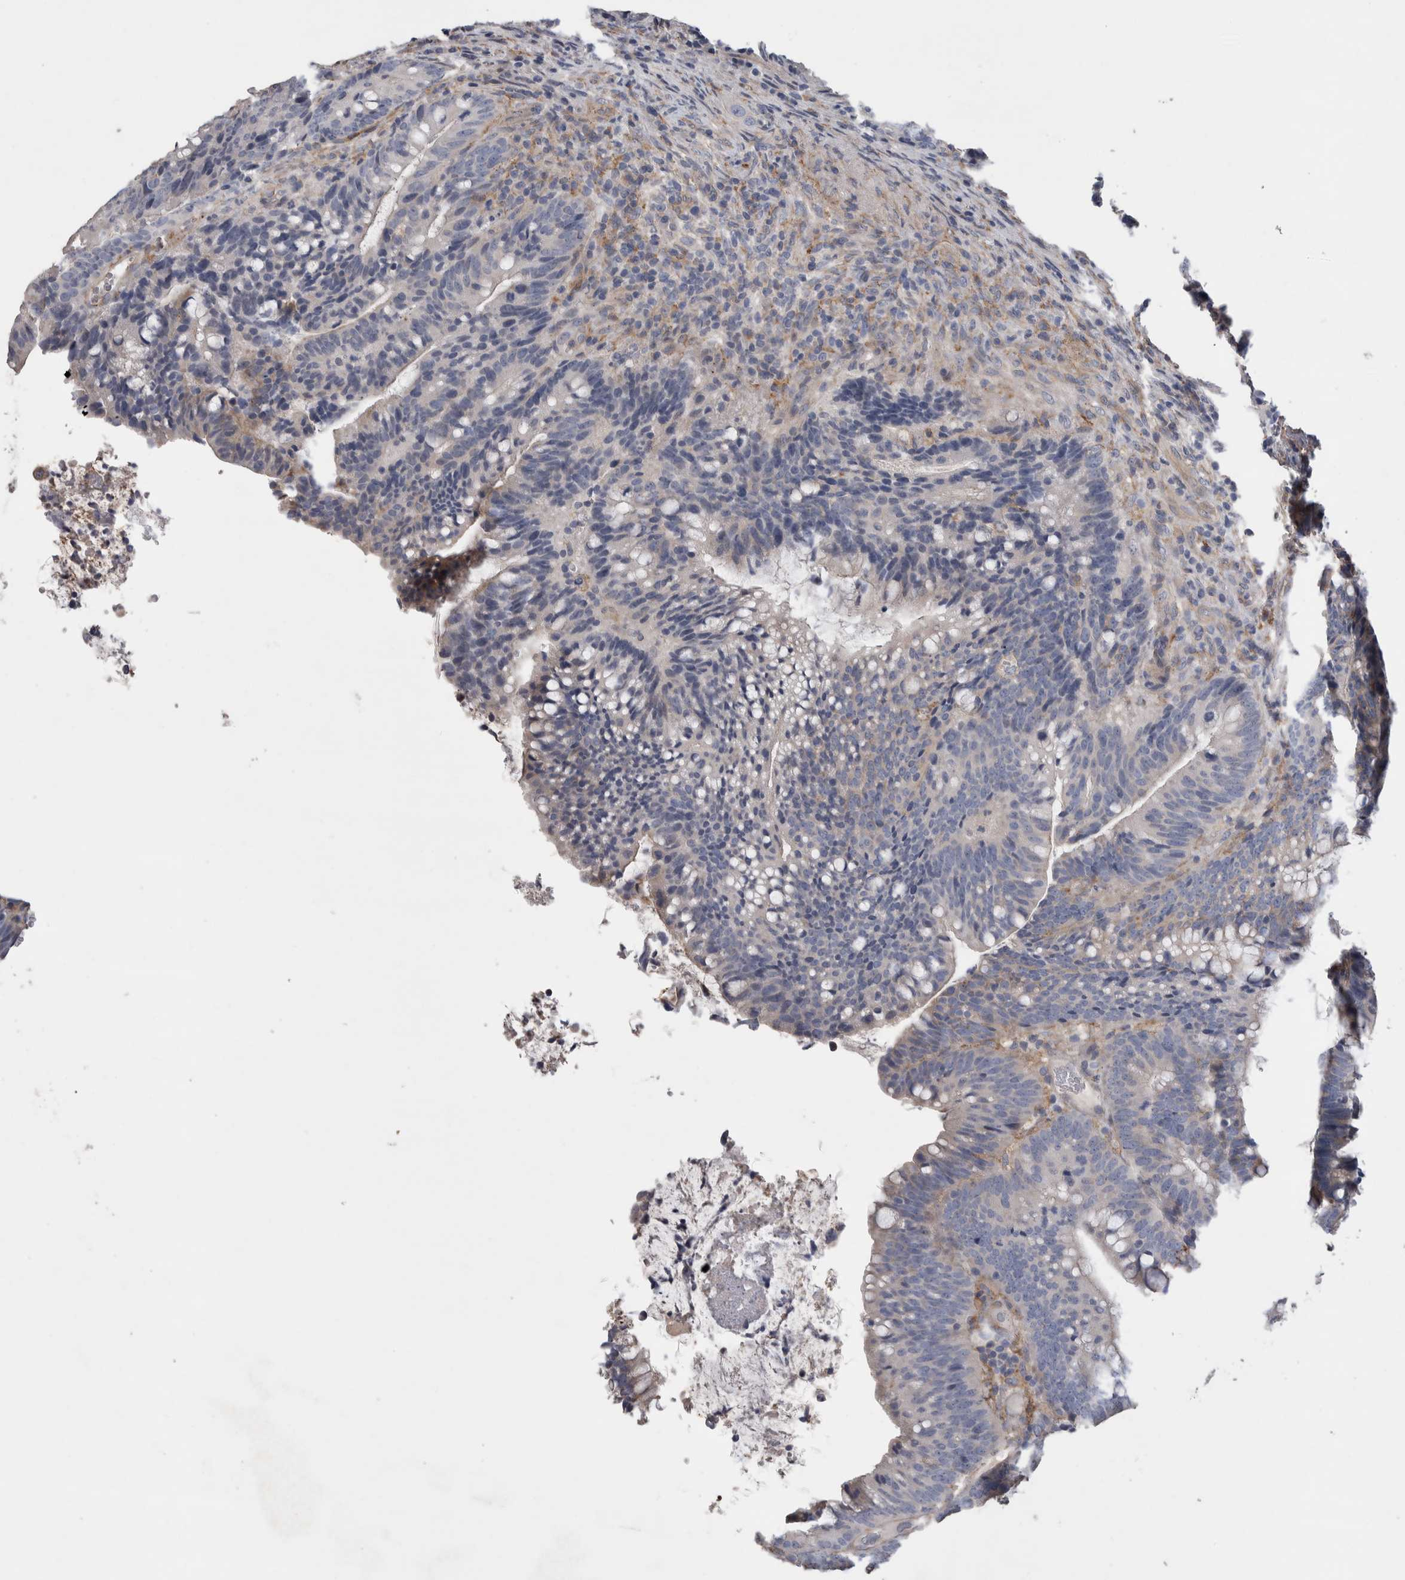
{"staining": {"intensity": "negative", "quantity": "none", "location": "none"}, "tissue": "colorectal cancer", "cell_type": "Tumor cells", "image_type": "cancer", "snomed": [{"axis": "morphology", "description": "Adenocarcinoma, NOS"}, {"axis": "topography", "description": "Colon"}], "caption": "The immunohistochemistry photomicrograph has no significant positivity in tumor cells of adenocarcinoma (colorectal) tissue.", "gene": "GCNA", "patient": {"sex": "female", "age": 66}}